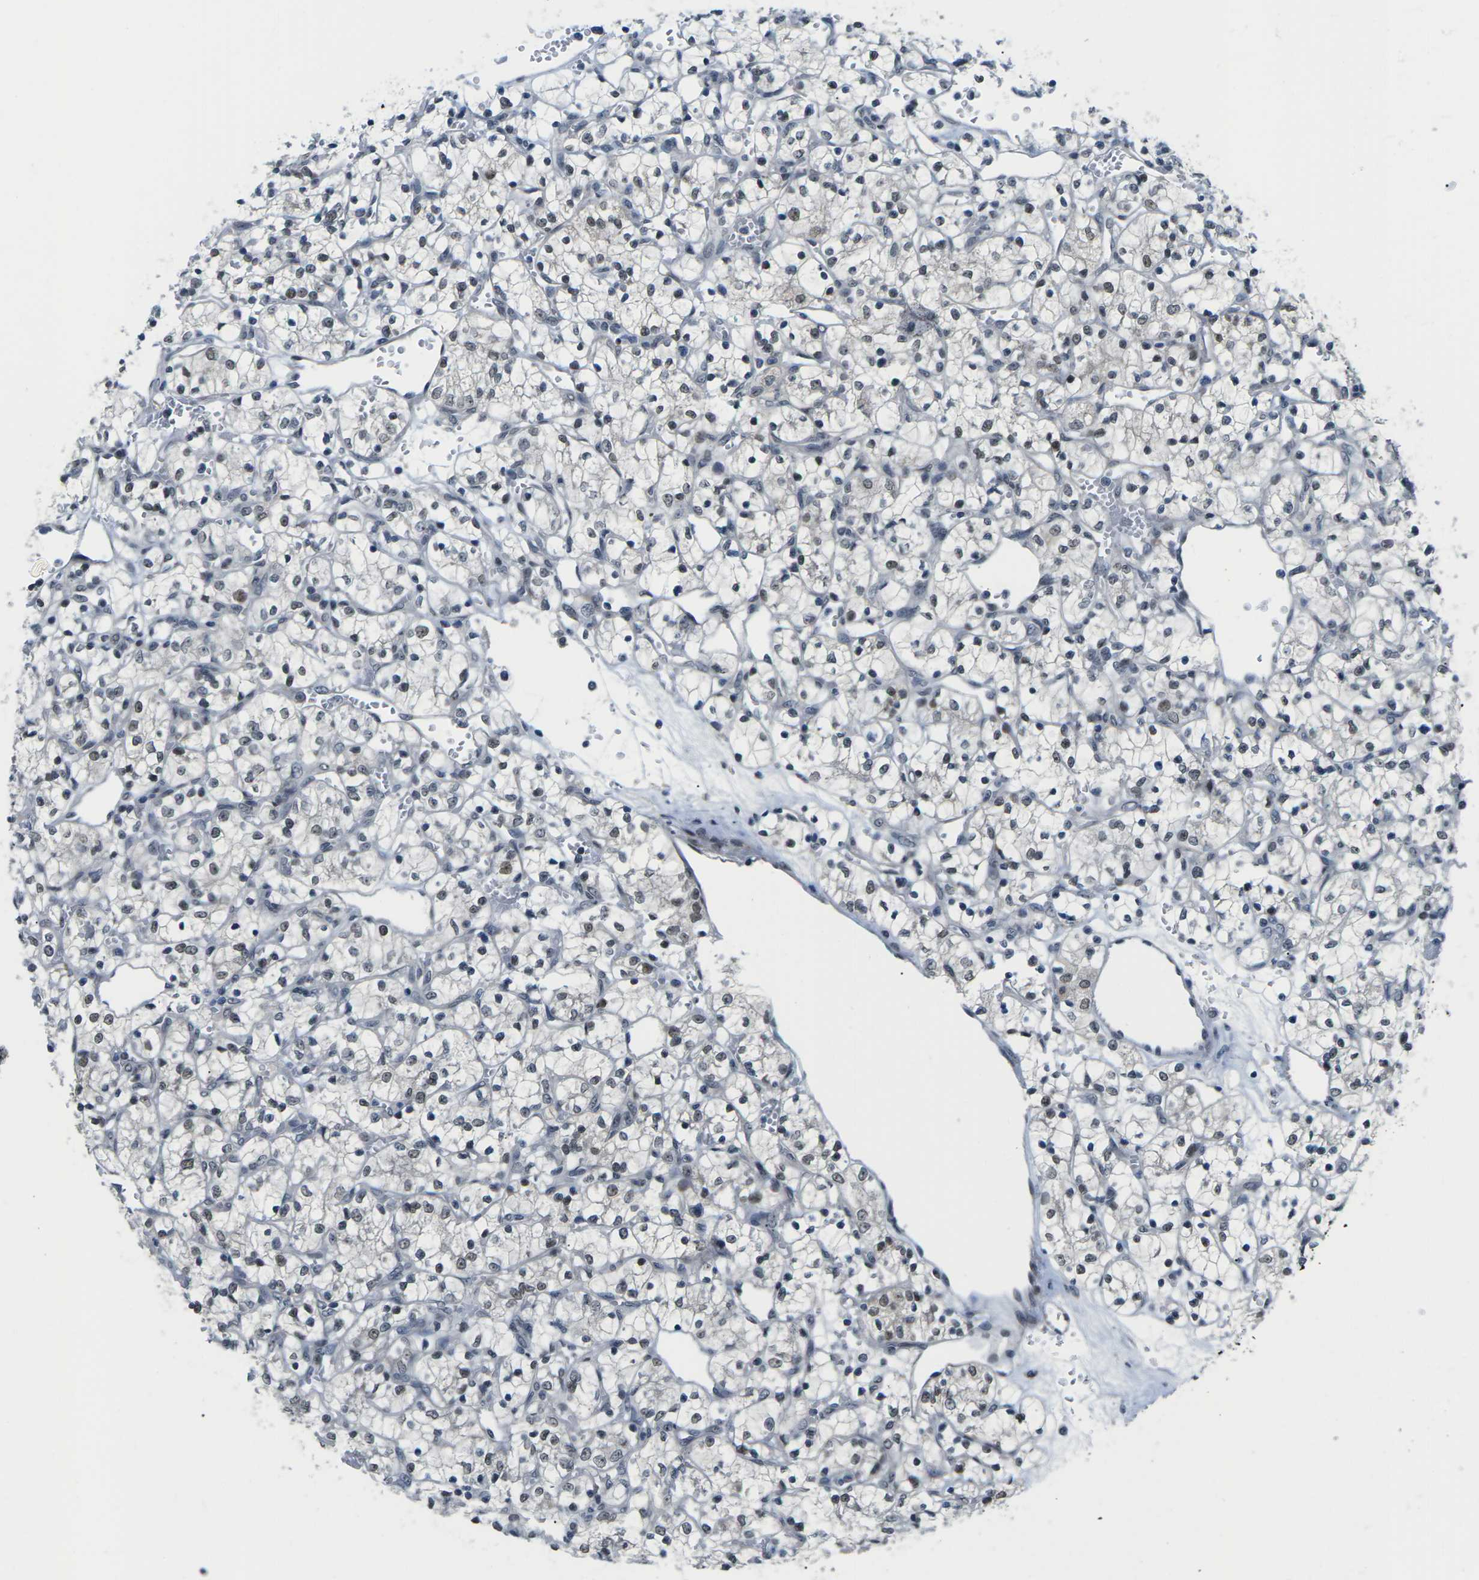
{"staining": {"intensity": "weak", "quantity": "<25%", "location": "nuclear"}, "tissue": "renal cancer", "cell_type": "Tumor cells", "image_type": "cancer", "snomed": [{"axis": "morphology", "description": "Adenocarcinoma, NOS"}, {"axis": "topography", "description": "Kidney"}], "caption": "An immunohistochemistry image of renal adenocarcinoma is shown. There is no staining in tumor cells of renal adenocarcinoma.", "gene": "NSRP1", "patient": {"sex": "female", "age": 69}}